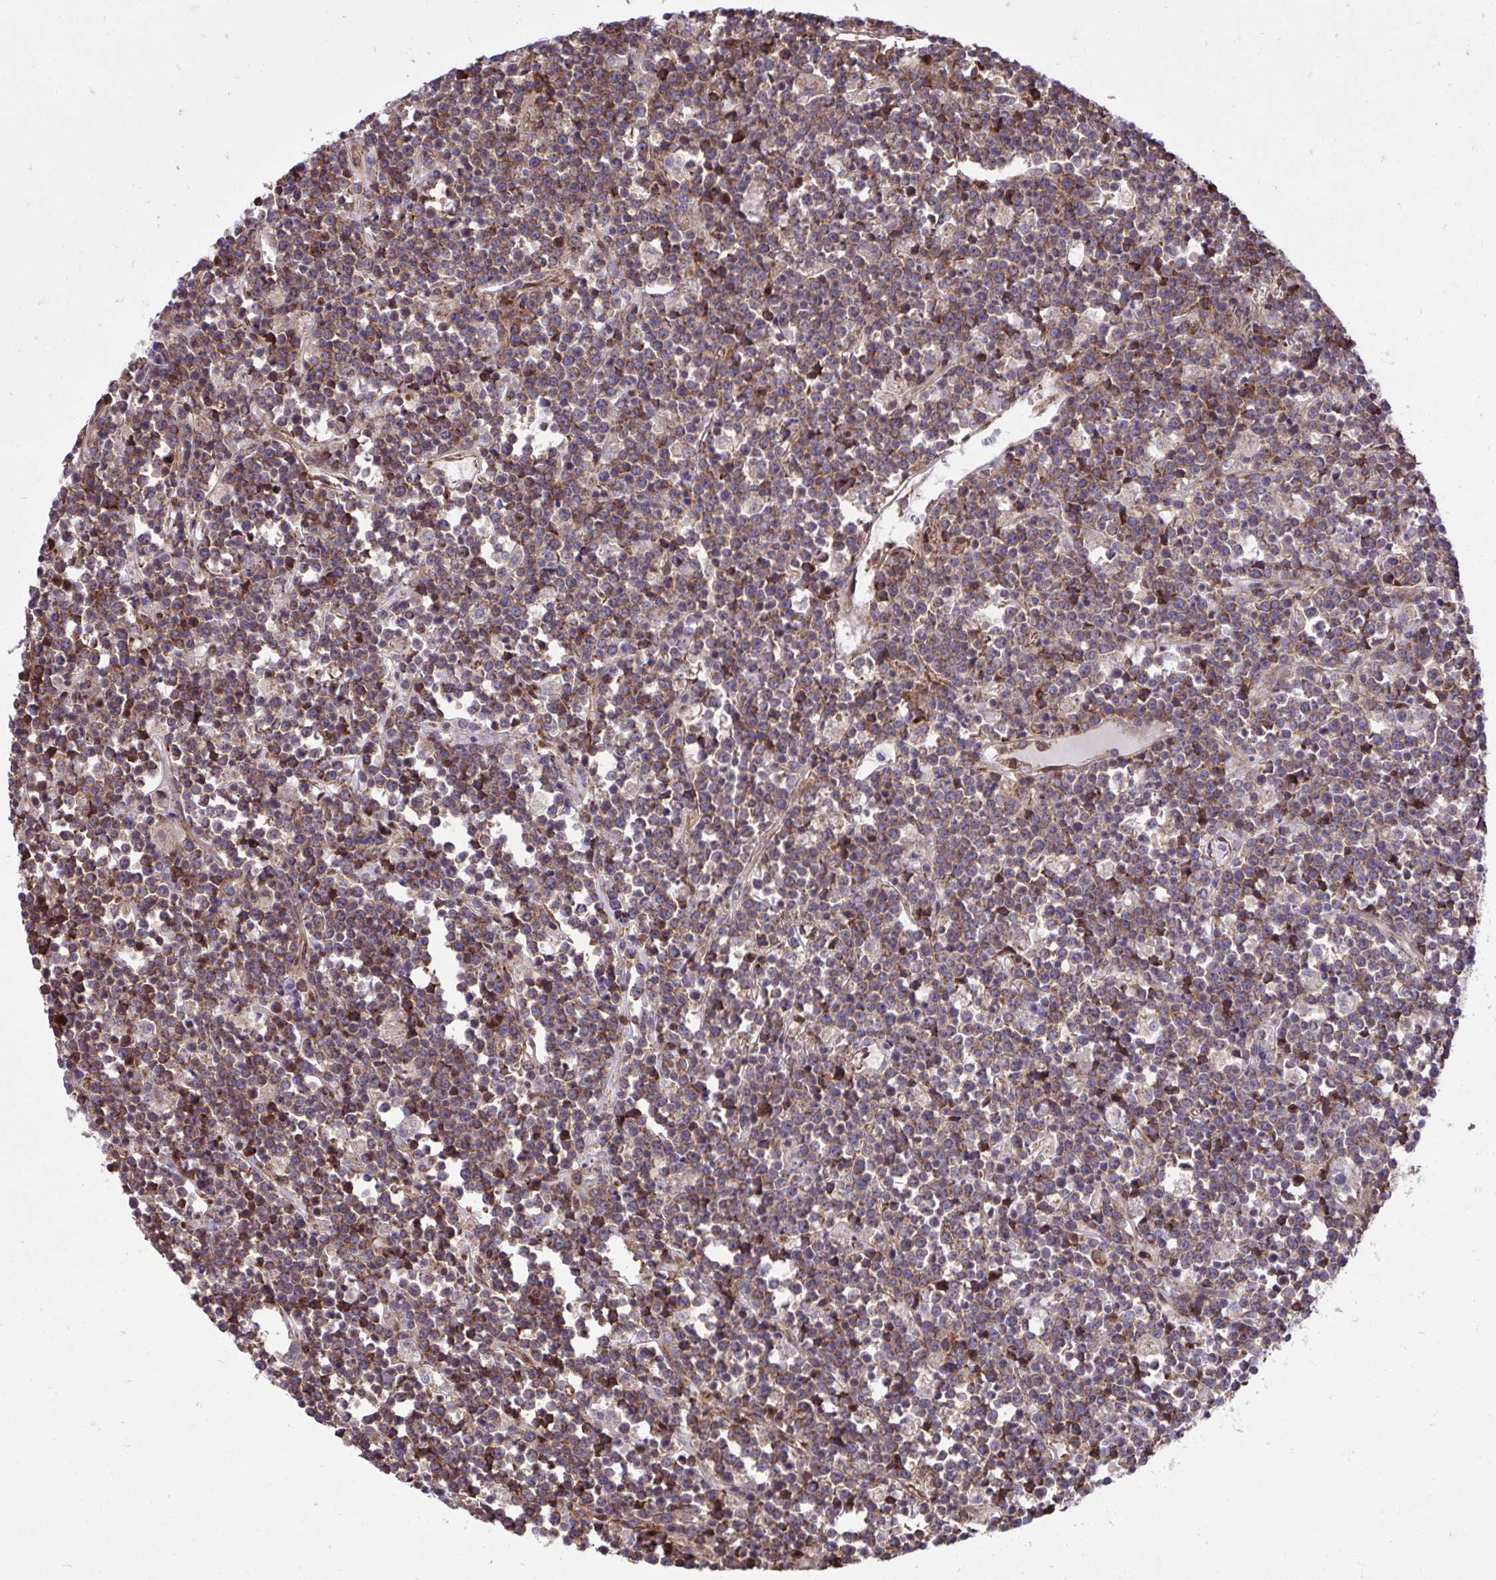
{"staining": {"intensity": "moderate", "quantity": ">75%", "location": "cytoplasmic/membranous"}, "tissue": "lymphoma", "cell_type": "Tumor cells", "image_type": "cancer", "snomed": [{"axis": "morphology", "description": "Malignant lymphoma, non-Hodgkin's type, High grade"}, {"axis": "topography", "description": "Ovary"}], "caption": "Brown immunohistochemical staining in lymphoma exhibits moderate cytoplasmic/membranous expression in approximately >75% of tumor cells.", "gene": "NMNAT3", "patient": {"sex": "female", "age": 56}}